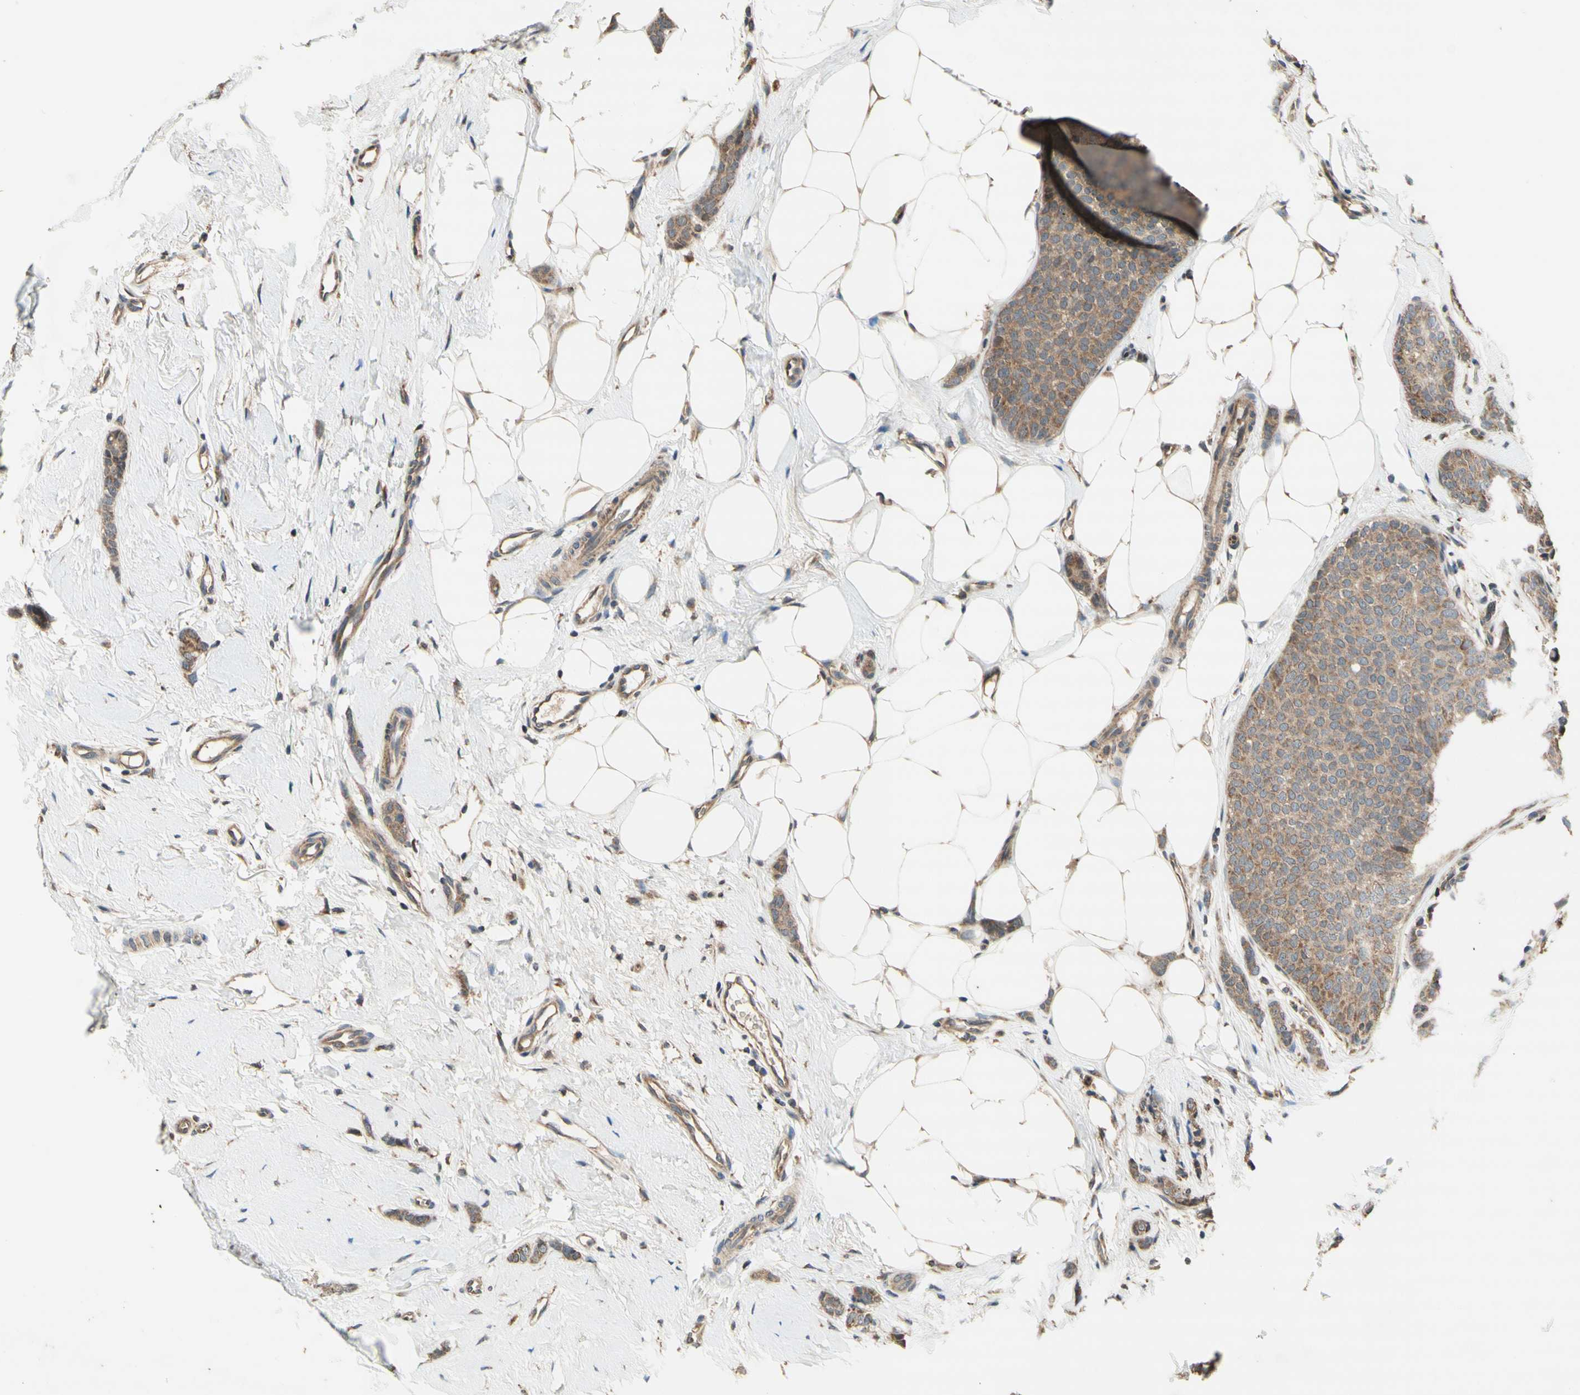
{"staining": {"intensity": "moderate", "quantity": ">75%", "location": "cytoplasmic/membranous"}, "tissue": "breast cancer", "cell_type": "Tumor cells", "image_type": "cancer", "snomed": [{"axis": "morphology", "description": "Lobular carcinoma"}, {"axis": "topography", "description": "Skin"}, {"axis": "topography", "description": "Breast"}], "caption": "Human breast cancer stained with a protein marker displays moderate staining in tumor cells.", "gene": "DDOST", "patient": {"sex": "female", "age": 46}}